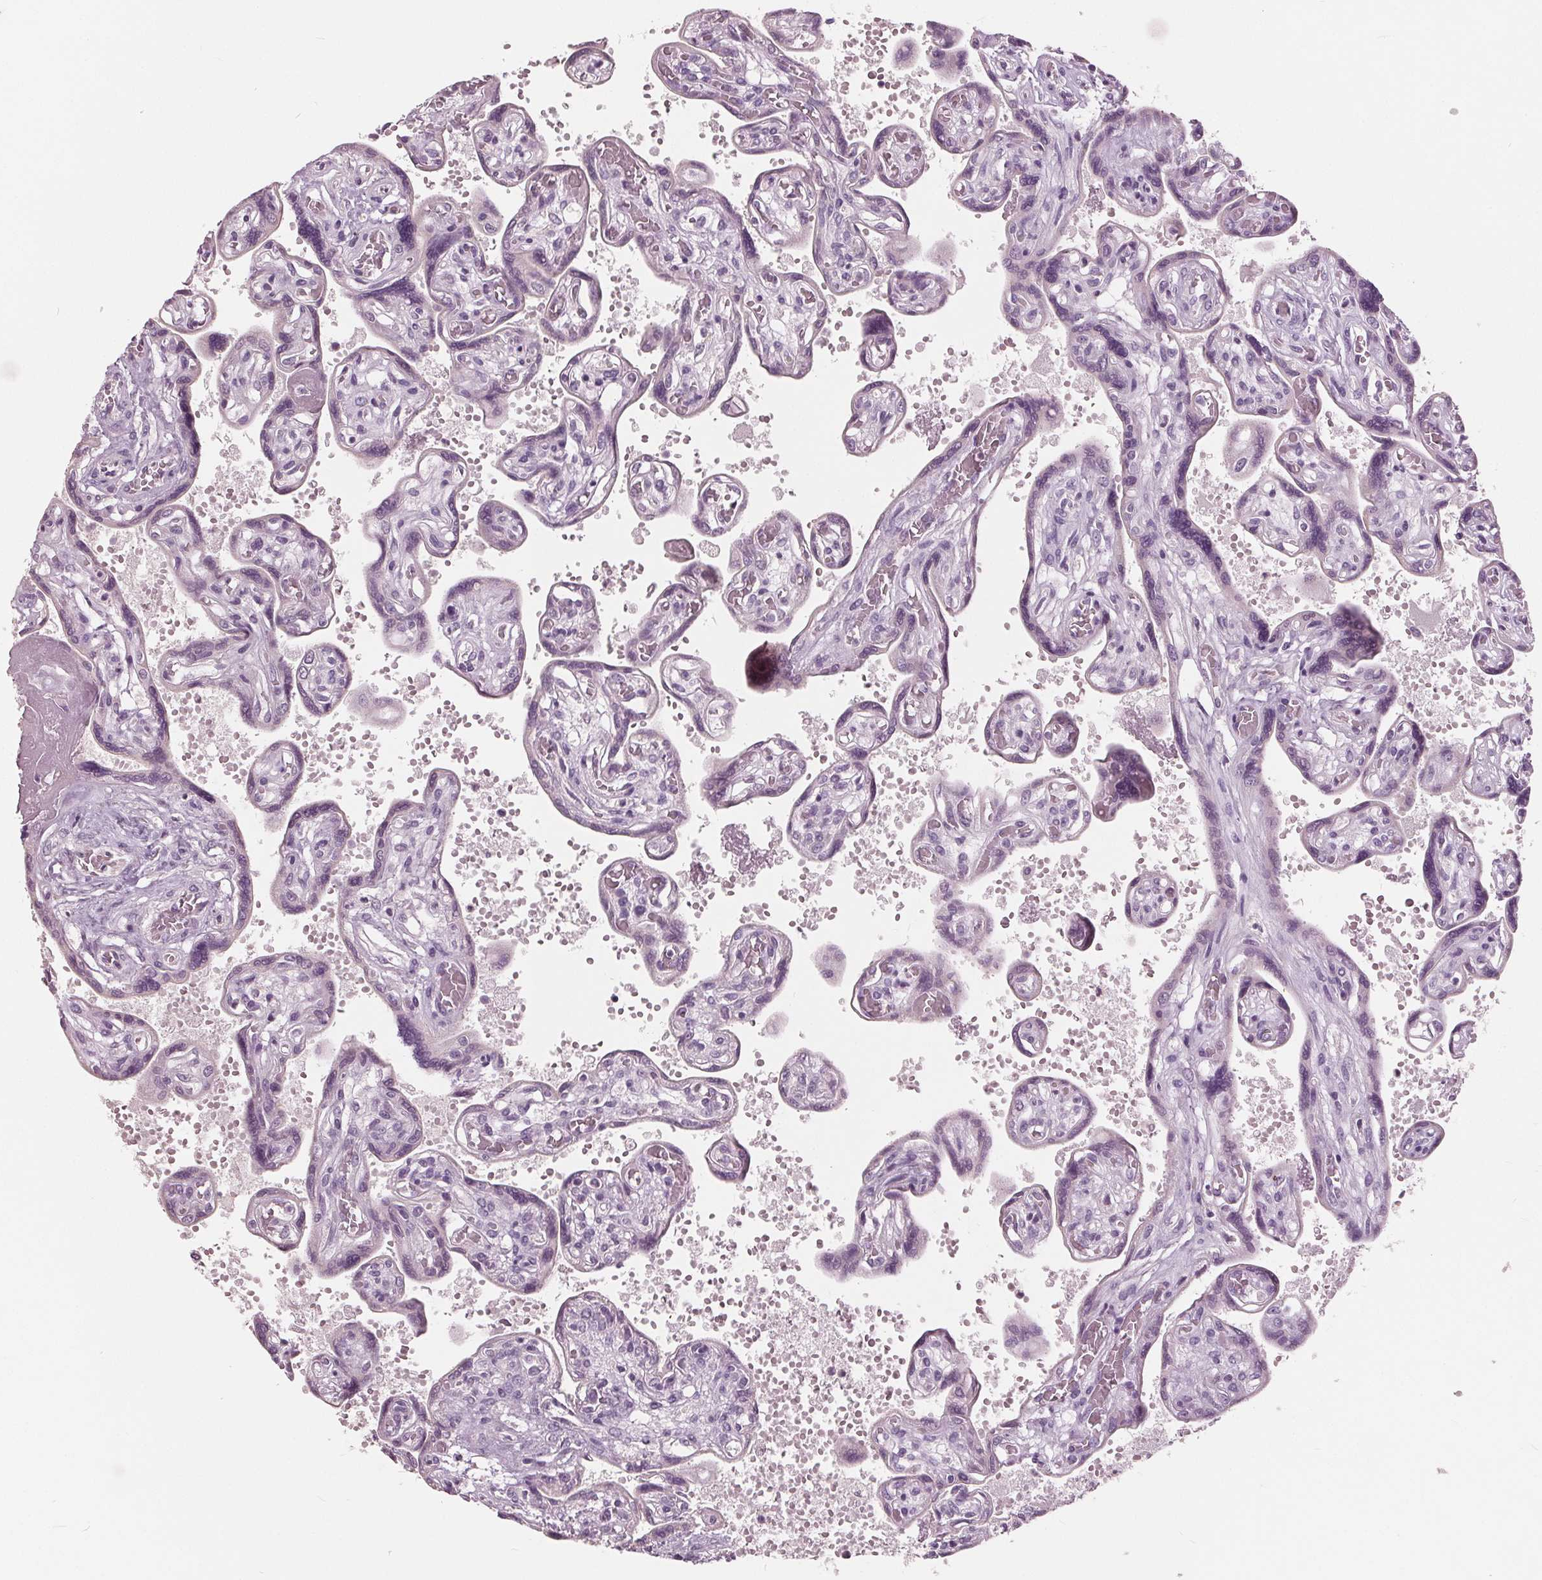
{"staining": {"intensity": "negative", "quantity": "none", "location": "none"}, "tissue": "placenta", "cell_type": "Decidual cells", "image_type": "normal", "snomed": [{"axis": "morphology", "description": "Normal tissue, NOS"}, {"axis": "topography", "description": "Placenta"}], "caption": "This image is of benign placenta stained with immunohistochemistry (IHC) to label a protein in brown with the nuclei are counter-stained blue. There is no positivity in decidual cells.", "gene": "TKFC", "patient": {"sex": "female", "age": 32}}